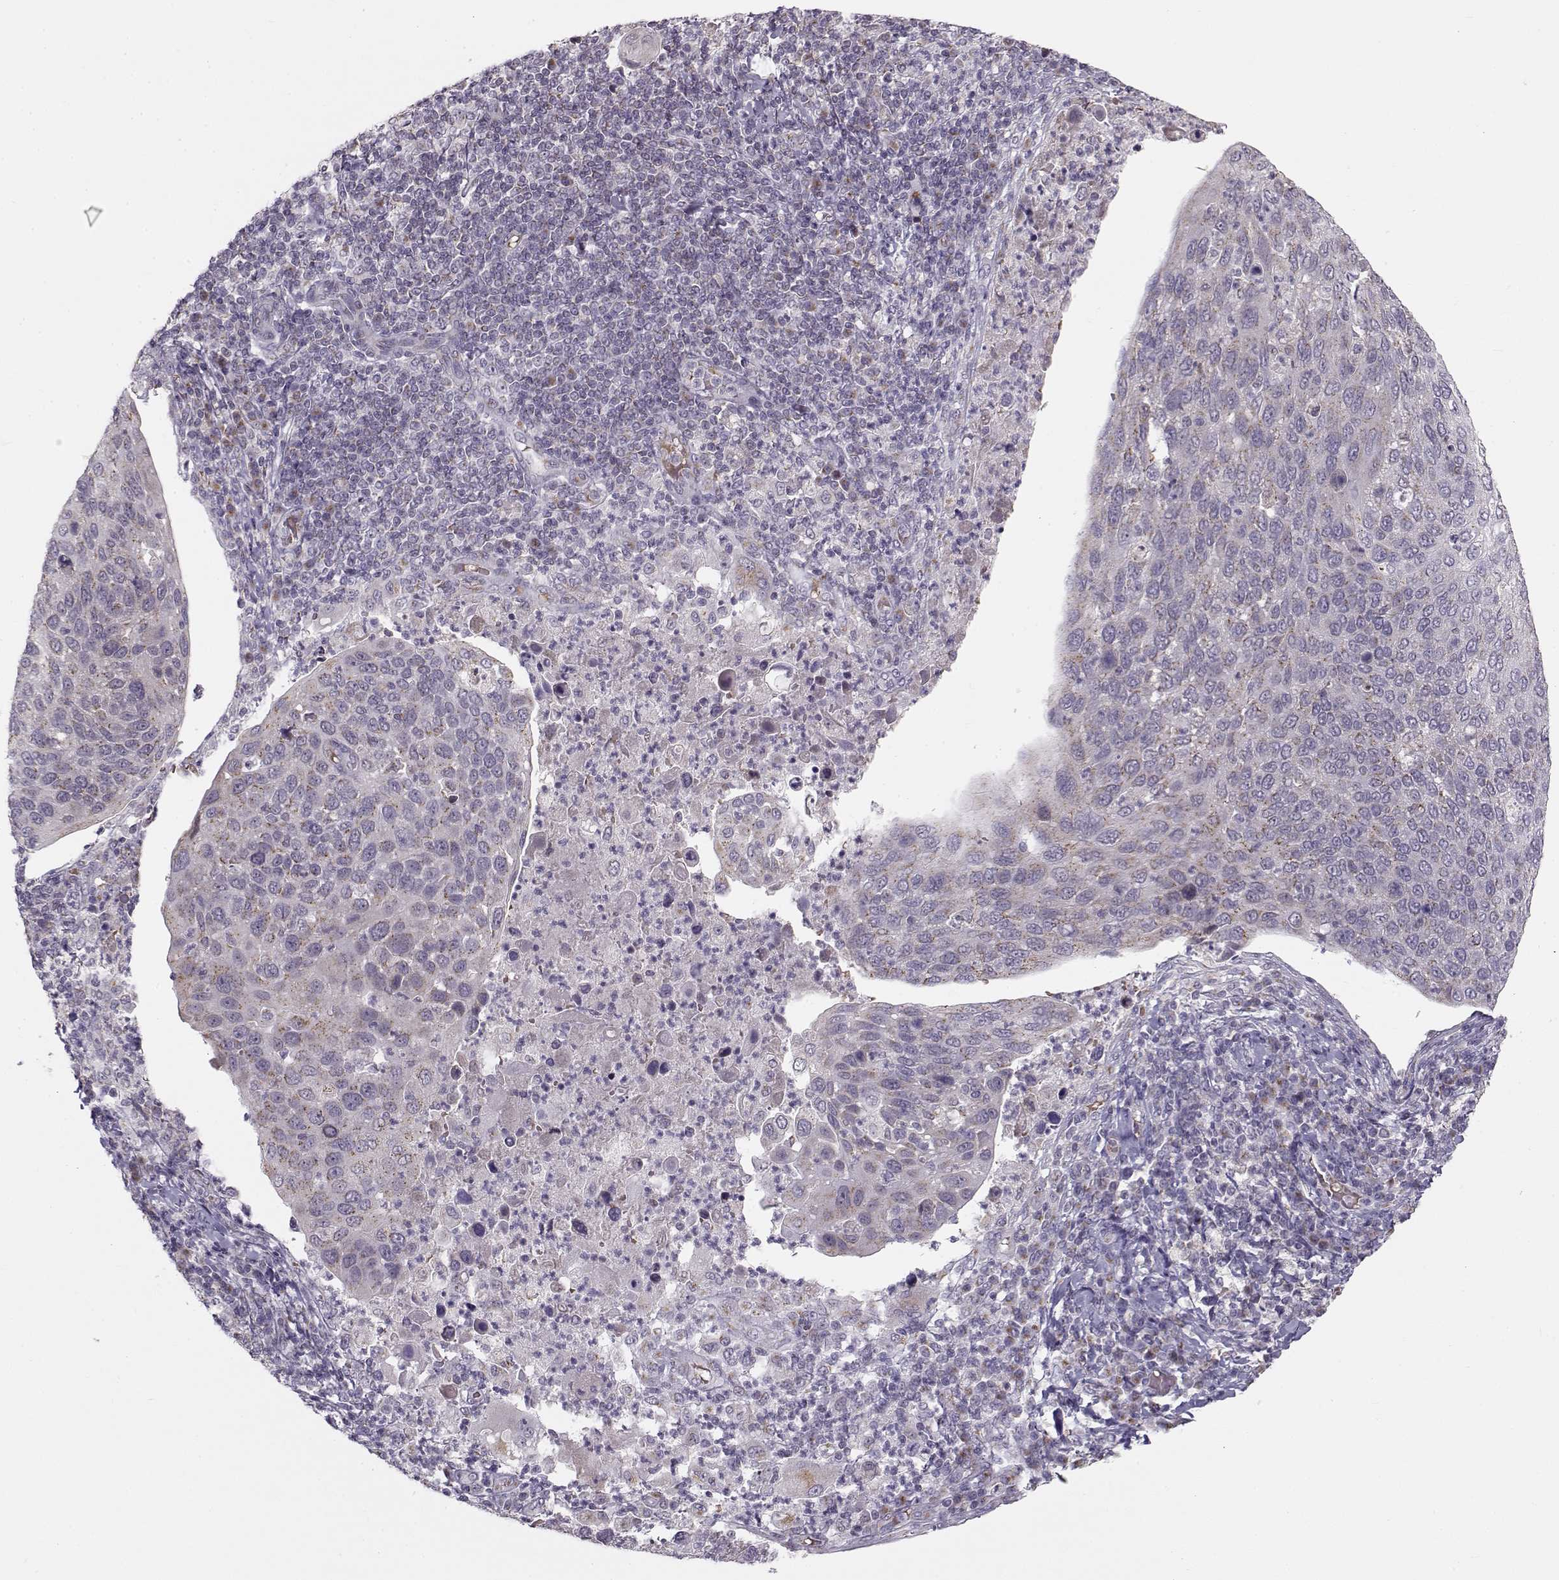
{"staining": {"intensity": "weak", "quantity": ">75%", "location": "cytoplasmic/membranous"}, "tissue": "cervical cancer", "cell_type": "Tumor cells", "image_type": "cancer", "snomed": [{"axis": "morphology", "description": "Squamous cell carcinoma, NOS"}, {"axis": "topography", "description": "Cervix"}], "caption": "Cervical squamous cell carcinoma stained with DAB immunohistochemistry demonstrates low levels of weak cytoplasmic/membranous expression in about >75% of tumor cells.", "gene": "SLC4A5", "patient": {"sex": "female", "age": 54}}